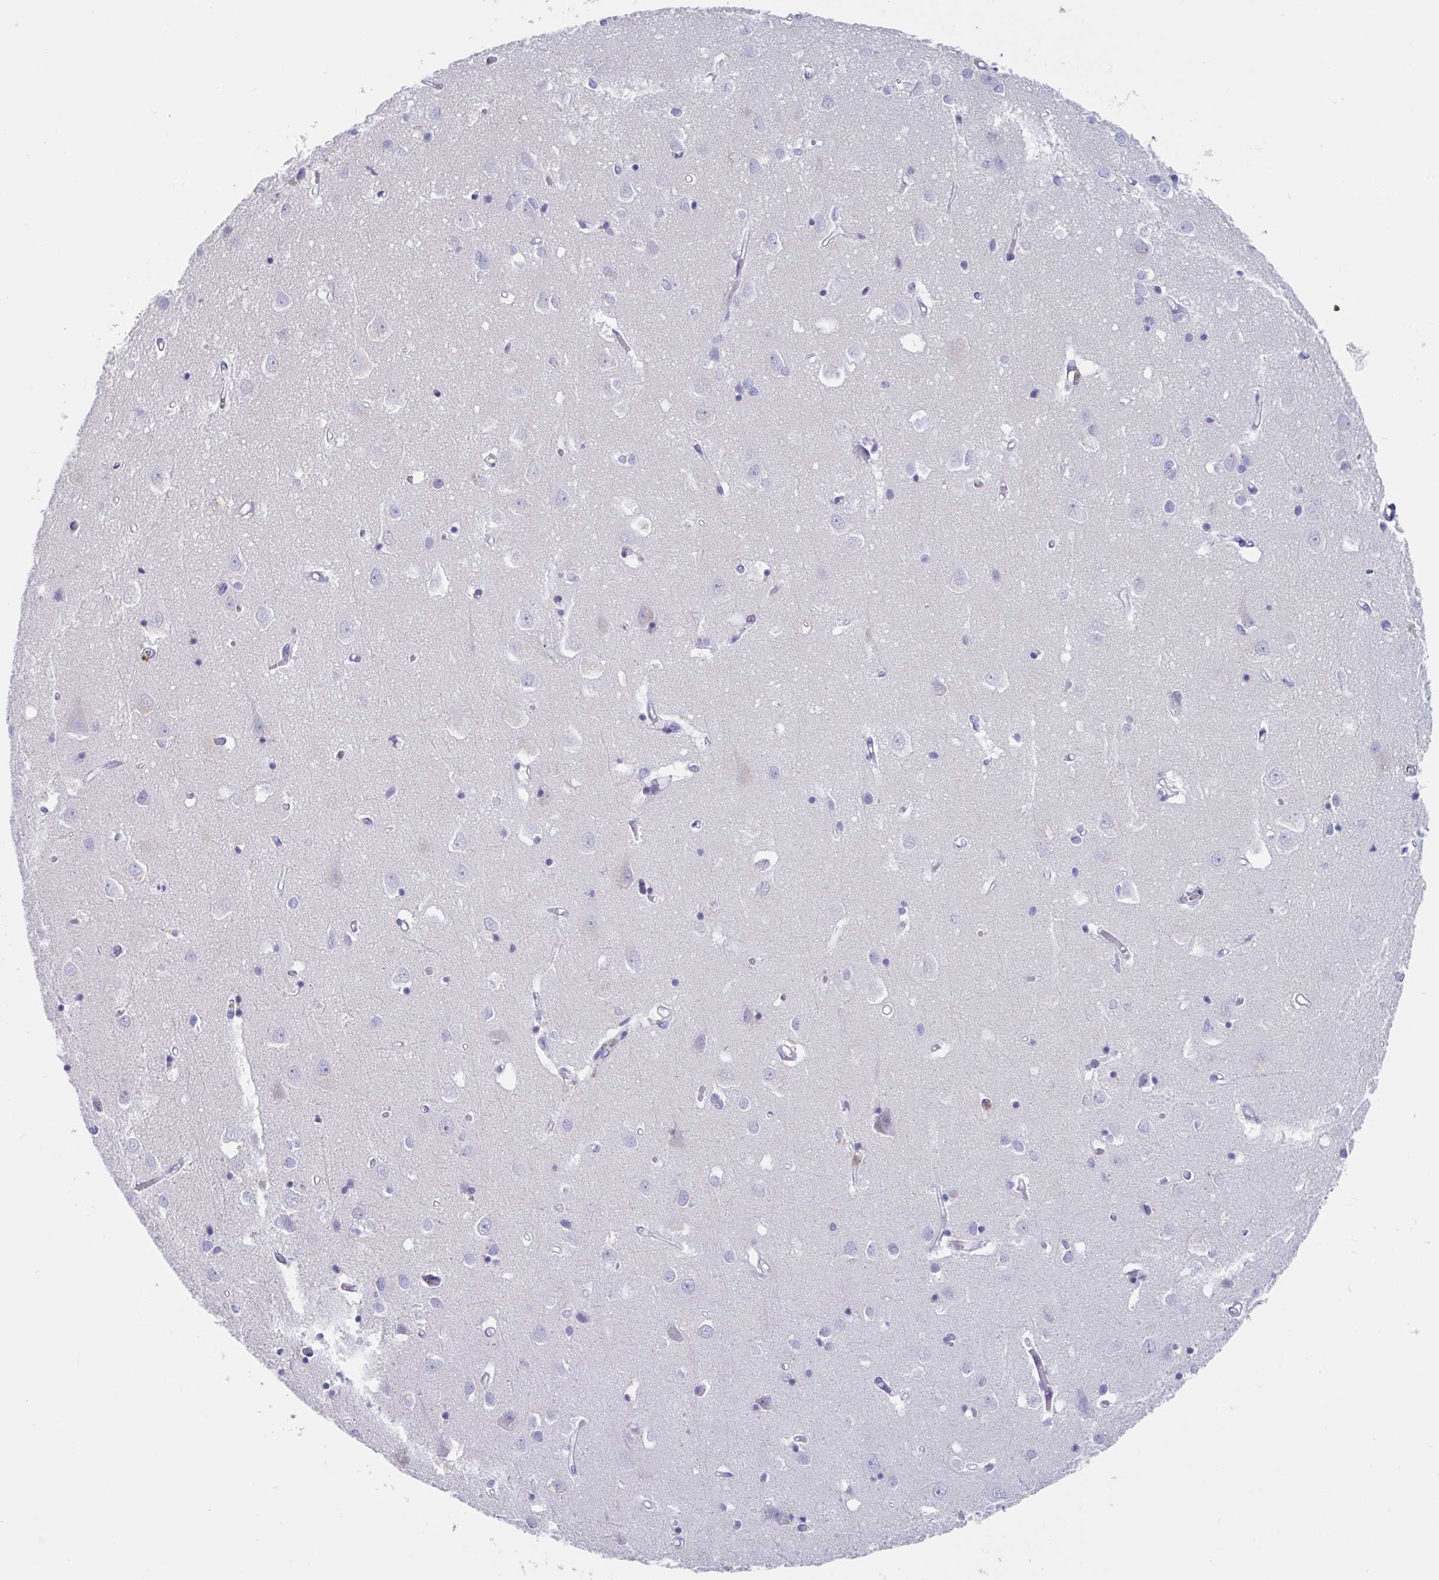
{"staining": {"intensity": "negative", "quantity": "none", "location": "none"}, "tissue": "cerebral cortex", "cell_type": "Endothelial cells", "image_type": "normal", "snomed": [{"axis": "morphology", "description": "Normal tissue, NOS"}, {"axis": "topography", "description": "Cerebral cortex"}], "caption": "DAB immunohistochemical staining of benign cerebral cortex exhibits no significant positivity in endothelial cells. (Immunohistochemistry, brightfield microscopy, high magnification).", "gene": "ZNHIT2", "patient": {"sex": "male", "age": 70}}